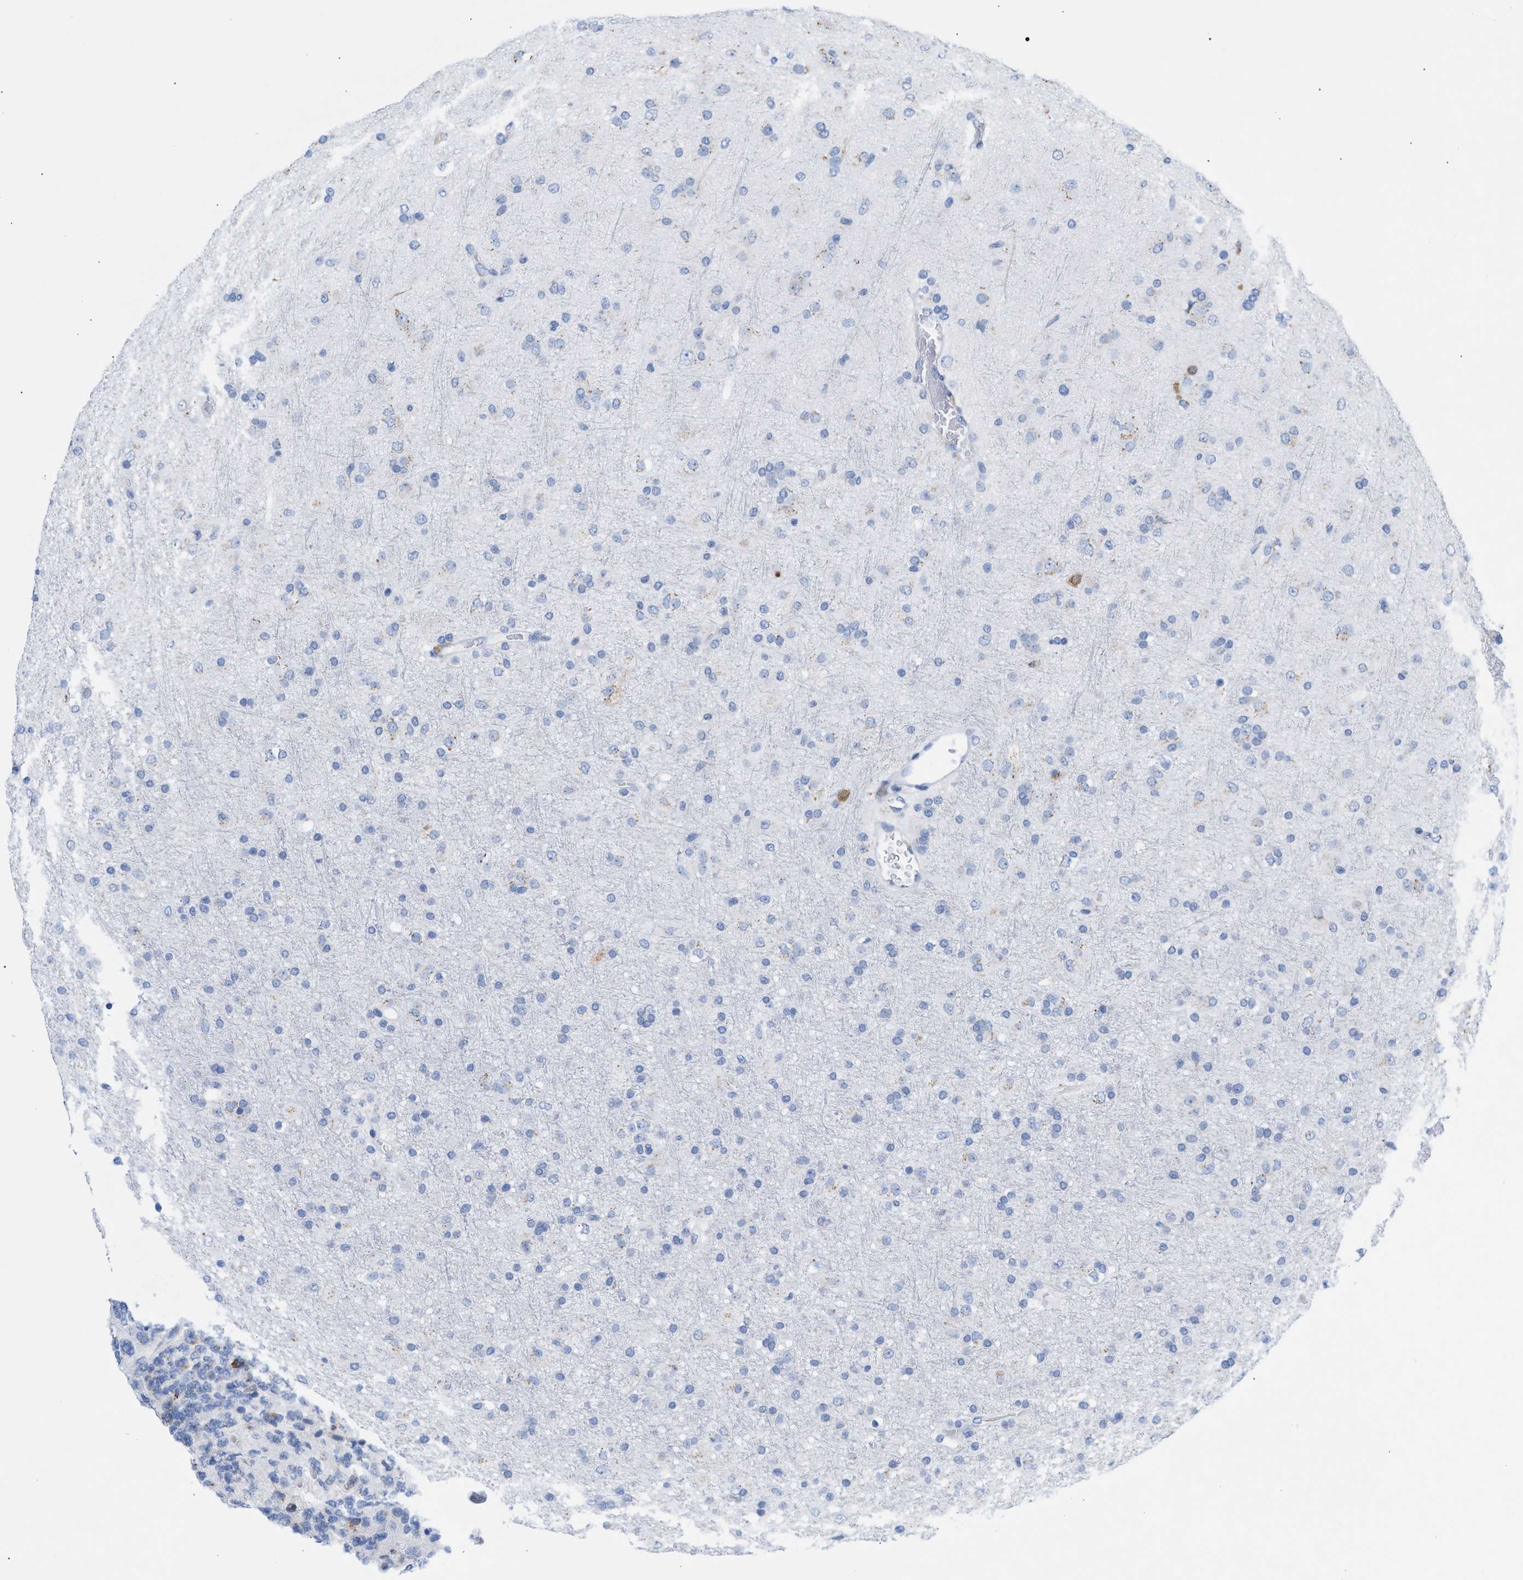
{"staining": {"intensity": "negative", "quantity": "none", "location": "none"}, "tissue": "glioma", "cell_type": "Tumor cells", "image_type": "cancer", "snomed": [{"axis": "morphology", "description": "Glioma, malignant, Low grade"}, {"axis": "topography", "description": "Brain"}], "caption": "Immunohistochemical staining of human glioma demonstrates no significant expression in tumor cells.", "gene": "TACC3", "patient": {"sex": "male", "age": 65}}